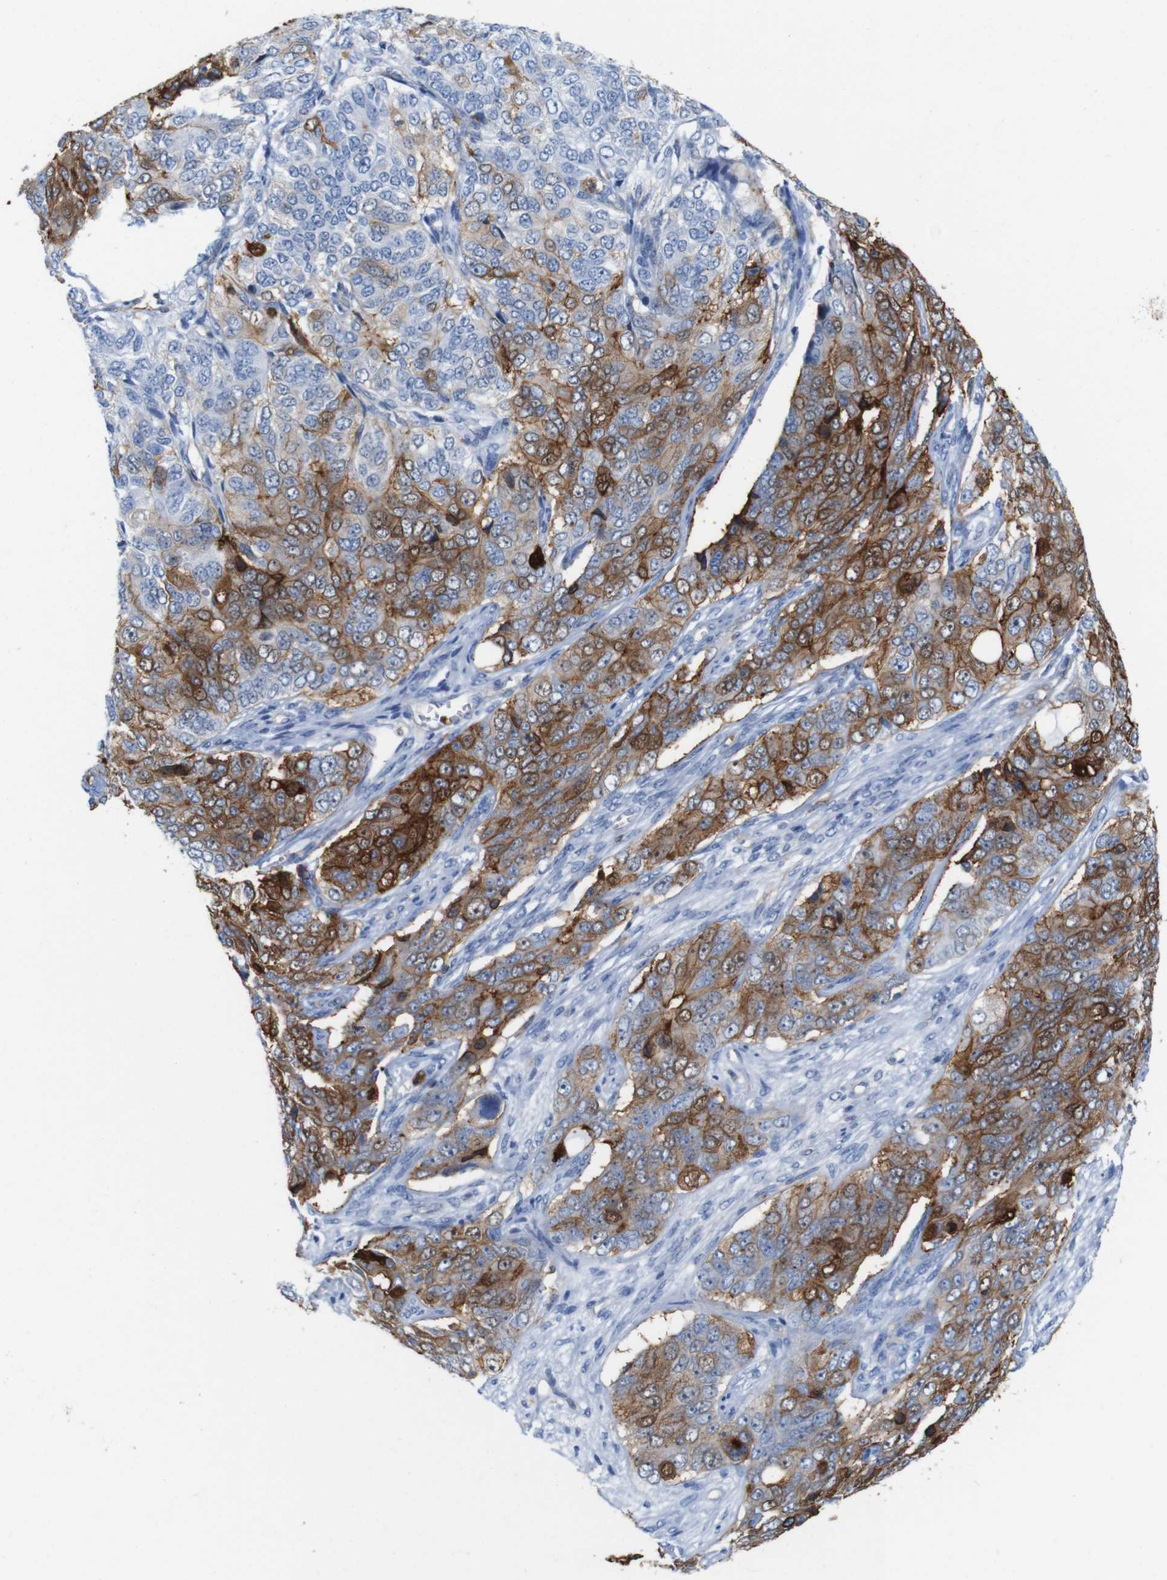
{"staining": {"intensity": "moderate", "quantity": "25%-75%", "location": "cytoplasmic/membranous"}, "tissue": "ovarian cancer", "cell_type": "Tumor cells", "image_type": "cancer", "snomed": [{"axis": "morphology", "description": "Carcinoma, endometroid"}, {"axis": "topography", "description": "Ovary"}], "caption": "Endometroid carcinoma (ovarian) was stained to show a protein in brown. There is medium levels of moderate cytoplasmic/membranous staining in about 25%-75% of tumor cells.", "gene": "ANXA1", "patient": {"sex": "female", "age": 51}}